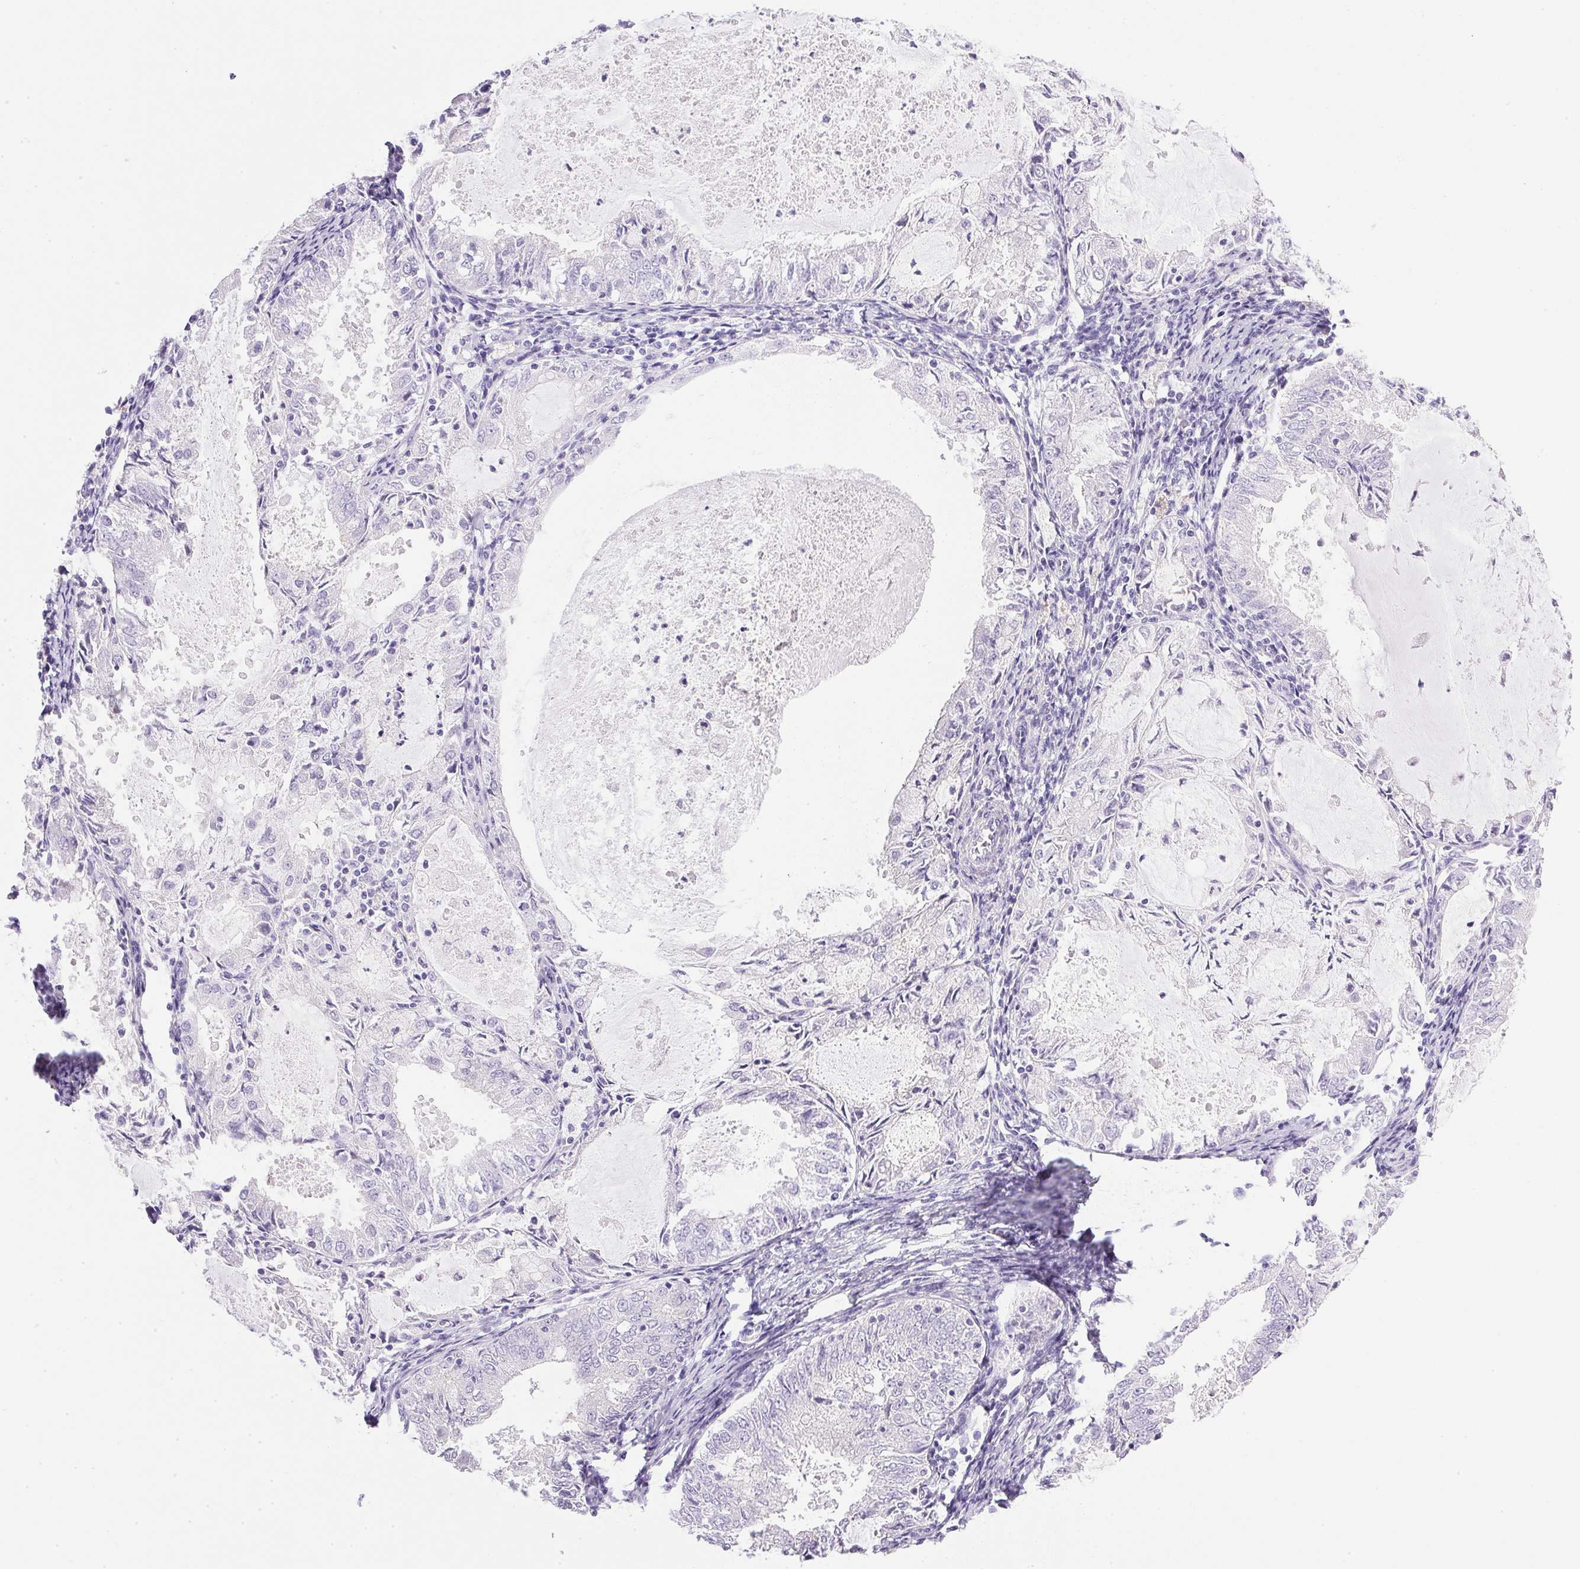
{"staining": {"intensity": "negative", "quantity": "none", "location": "none"}, "tissue": "endometrial cancer", "cell_type": "Tumor cells", "image_type": "cancer", "snomed": [{"axis": "morphology", "description": "Adenocarcinoma, NOS"}, {"axis": "topography", "description": "Endometrium"}], "caption": "Tumor cells show no significant staining in endometrial cancer (adenocarcinoma). (Stains: DAB (3,3'-diaminobenzidine) immunohistochemistry with hematoxylin counter stain, Microscopy: brightfield microscopy at high magnification).", "gene": "ATP6V0A4", "patient": {"sex": "female", "age": 57}}